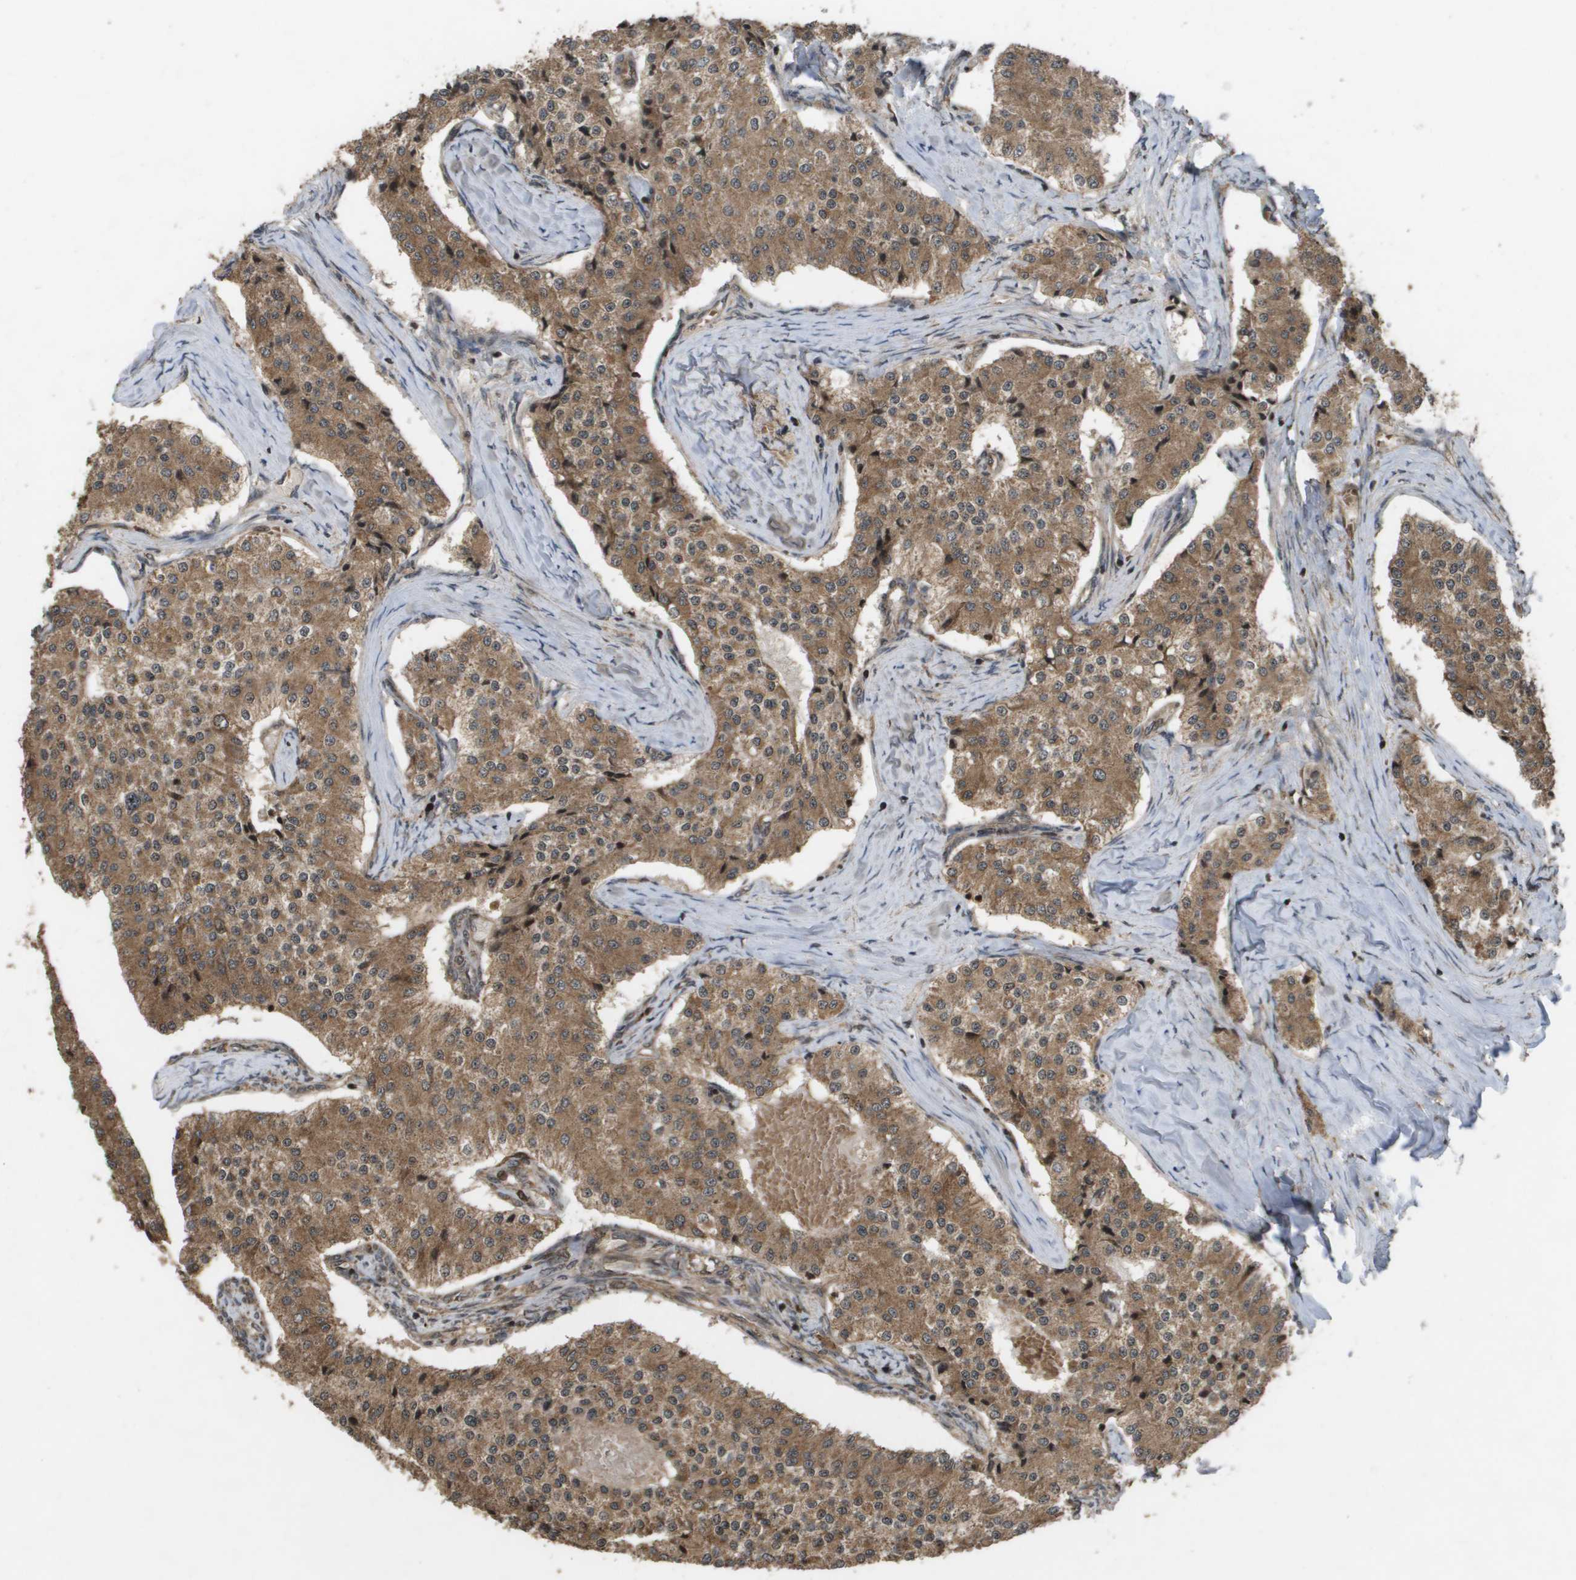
{"staining": {"intensity": "moderate", "quantity": ">75%", "location": "cytoplasmic/membranous"}, "tissue": "carcinoid", "cell_type": "Tumor cells", "image_type": "cancer", "snomed": [{"axis": "morphology", "description": "Carcinoid, malignant, NOS"}, {"axis": "topography", "description": "Colon"}], "caption": "This is an image of IHC staining of malignant carcinoid, which shows moderate positivity in the cytoplasmic/membranous of tumor cells.", "gene": "KIF11", "patient": {"sex": "female", "age": 52}}